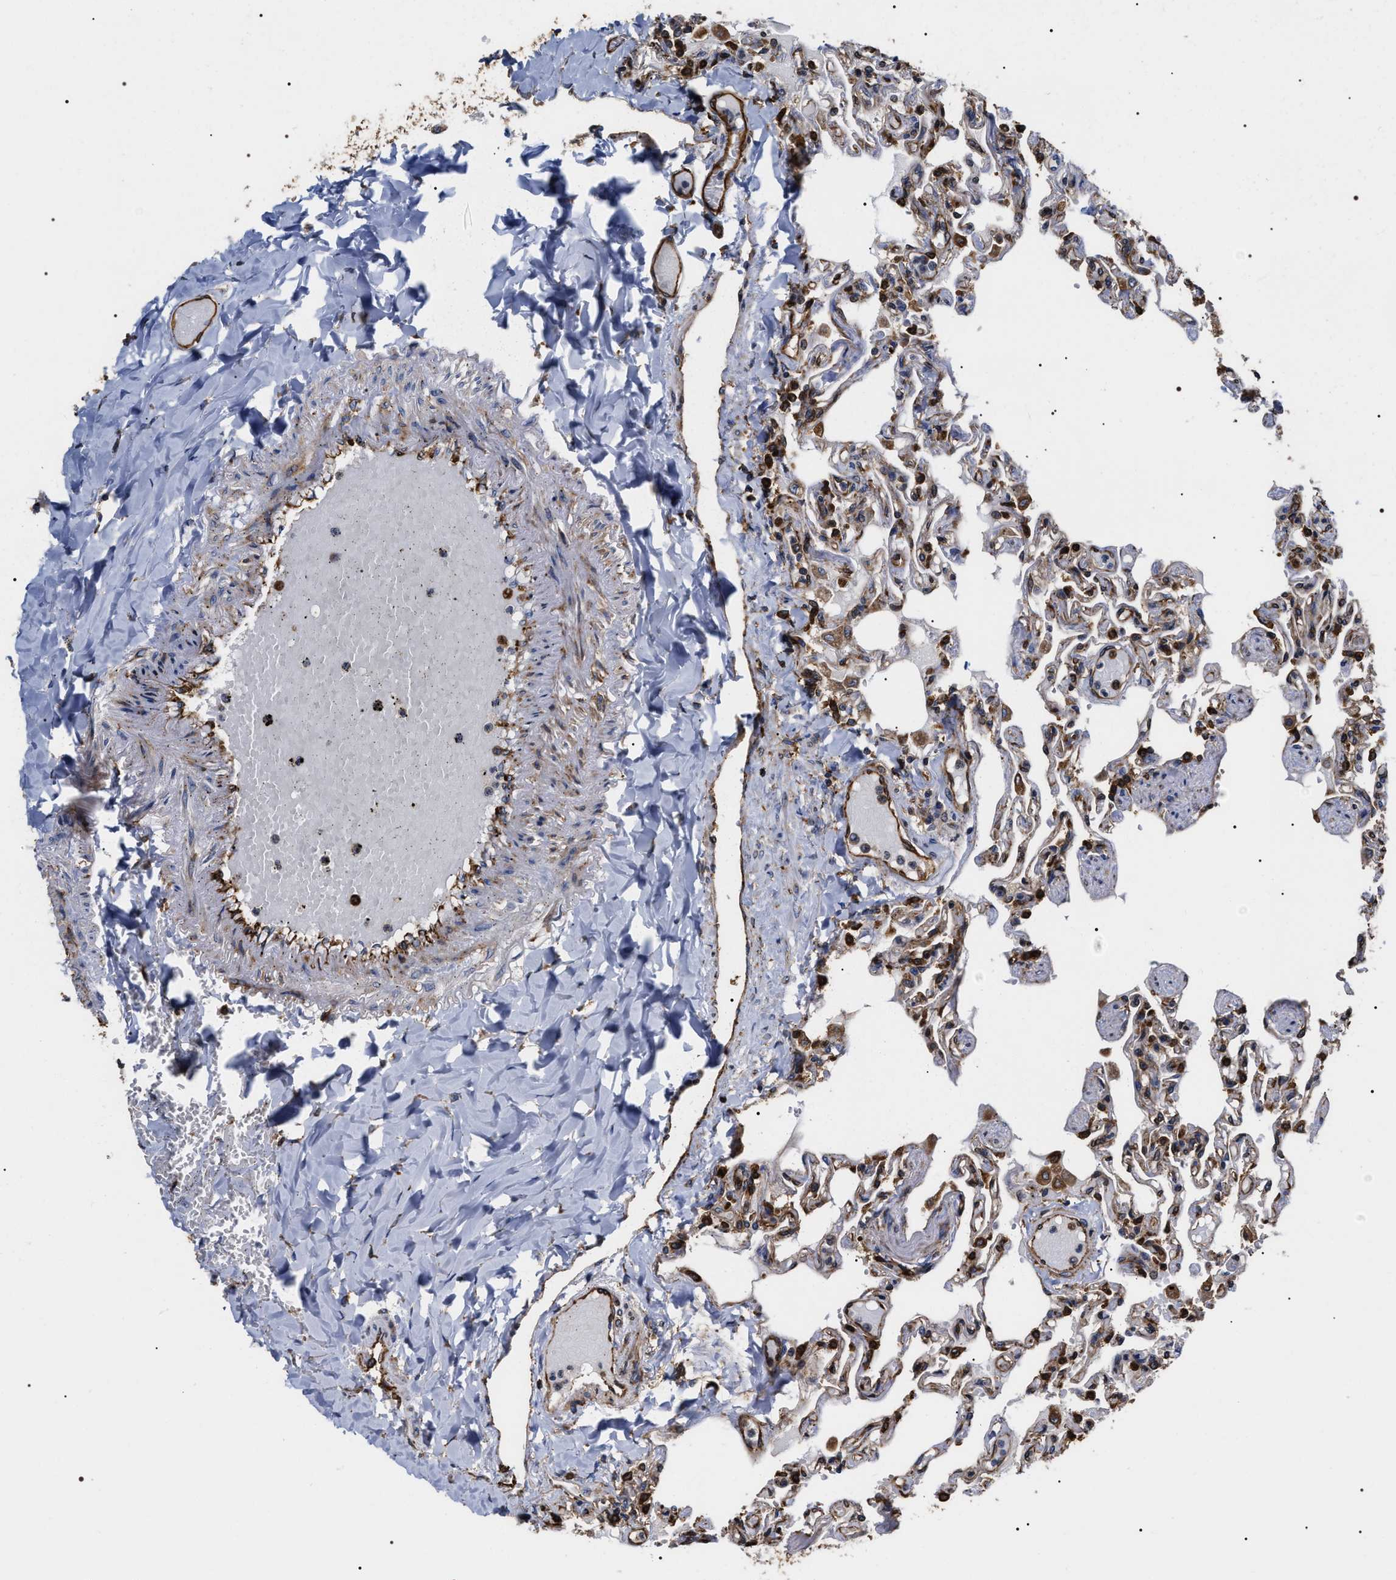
{"staining": {"intensity": "strong", "quantity": "25%-75%", "location": "cytoplasmic/membranous"}, "tissue": "lung", "cell_type": "Alveolar cells", "image_type": "normal", "snomed": [{"axis": "morphology", "description": "Normal tissue, NOS"}, {"axis": "topography", "description": "Lung"}], "caption": "Human lung stained with a brown dye reveals strong cytoplasmic/membranous positive expression in approximately 25%-75% of alveolar cells.", "gene": "SERBP1", "patient": {"sex": "male", "age": 21}}